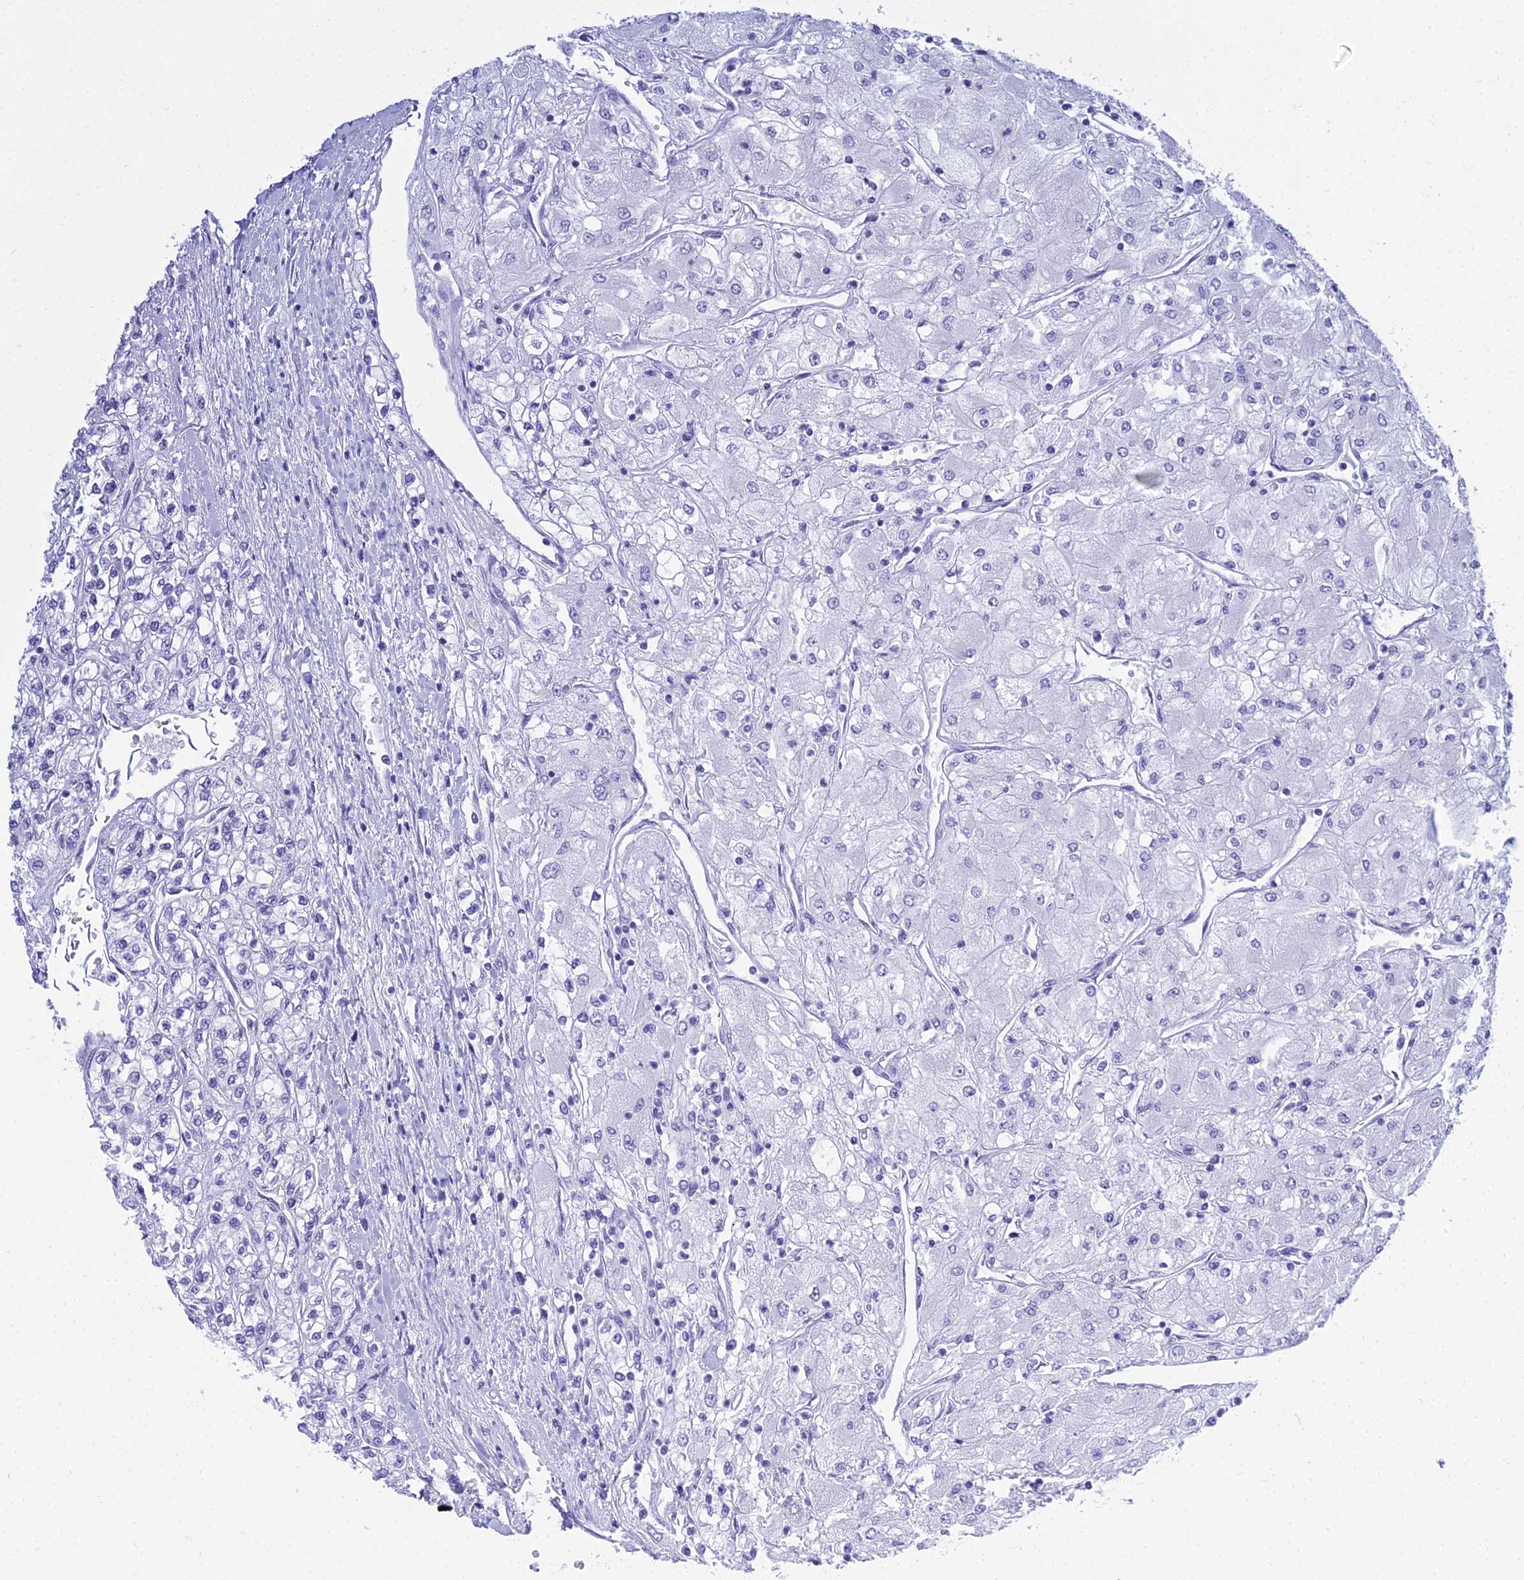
{"staining": {"intensity": "negative", "quantity": "none", "location": "none"}, "tissue": "renal cancer", "cell_type": "Tumor cells", "image_type": "cancer", "snomed": [{"axis": "morphology", "description": "Adenocarcinoma, NOS"}, {"axis": "topography", "description": "Kidney"}], "caption": "Immunohistochemistry (IHC) histopathology image of adenocarcinoma (renal) stained for a protein (brown), which displays no expression in tumor cells.", "gene": "PATE4", "patient": {"sex": "male", "age": 80}}